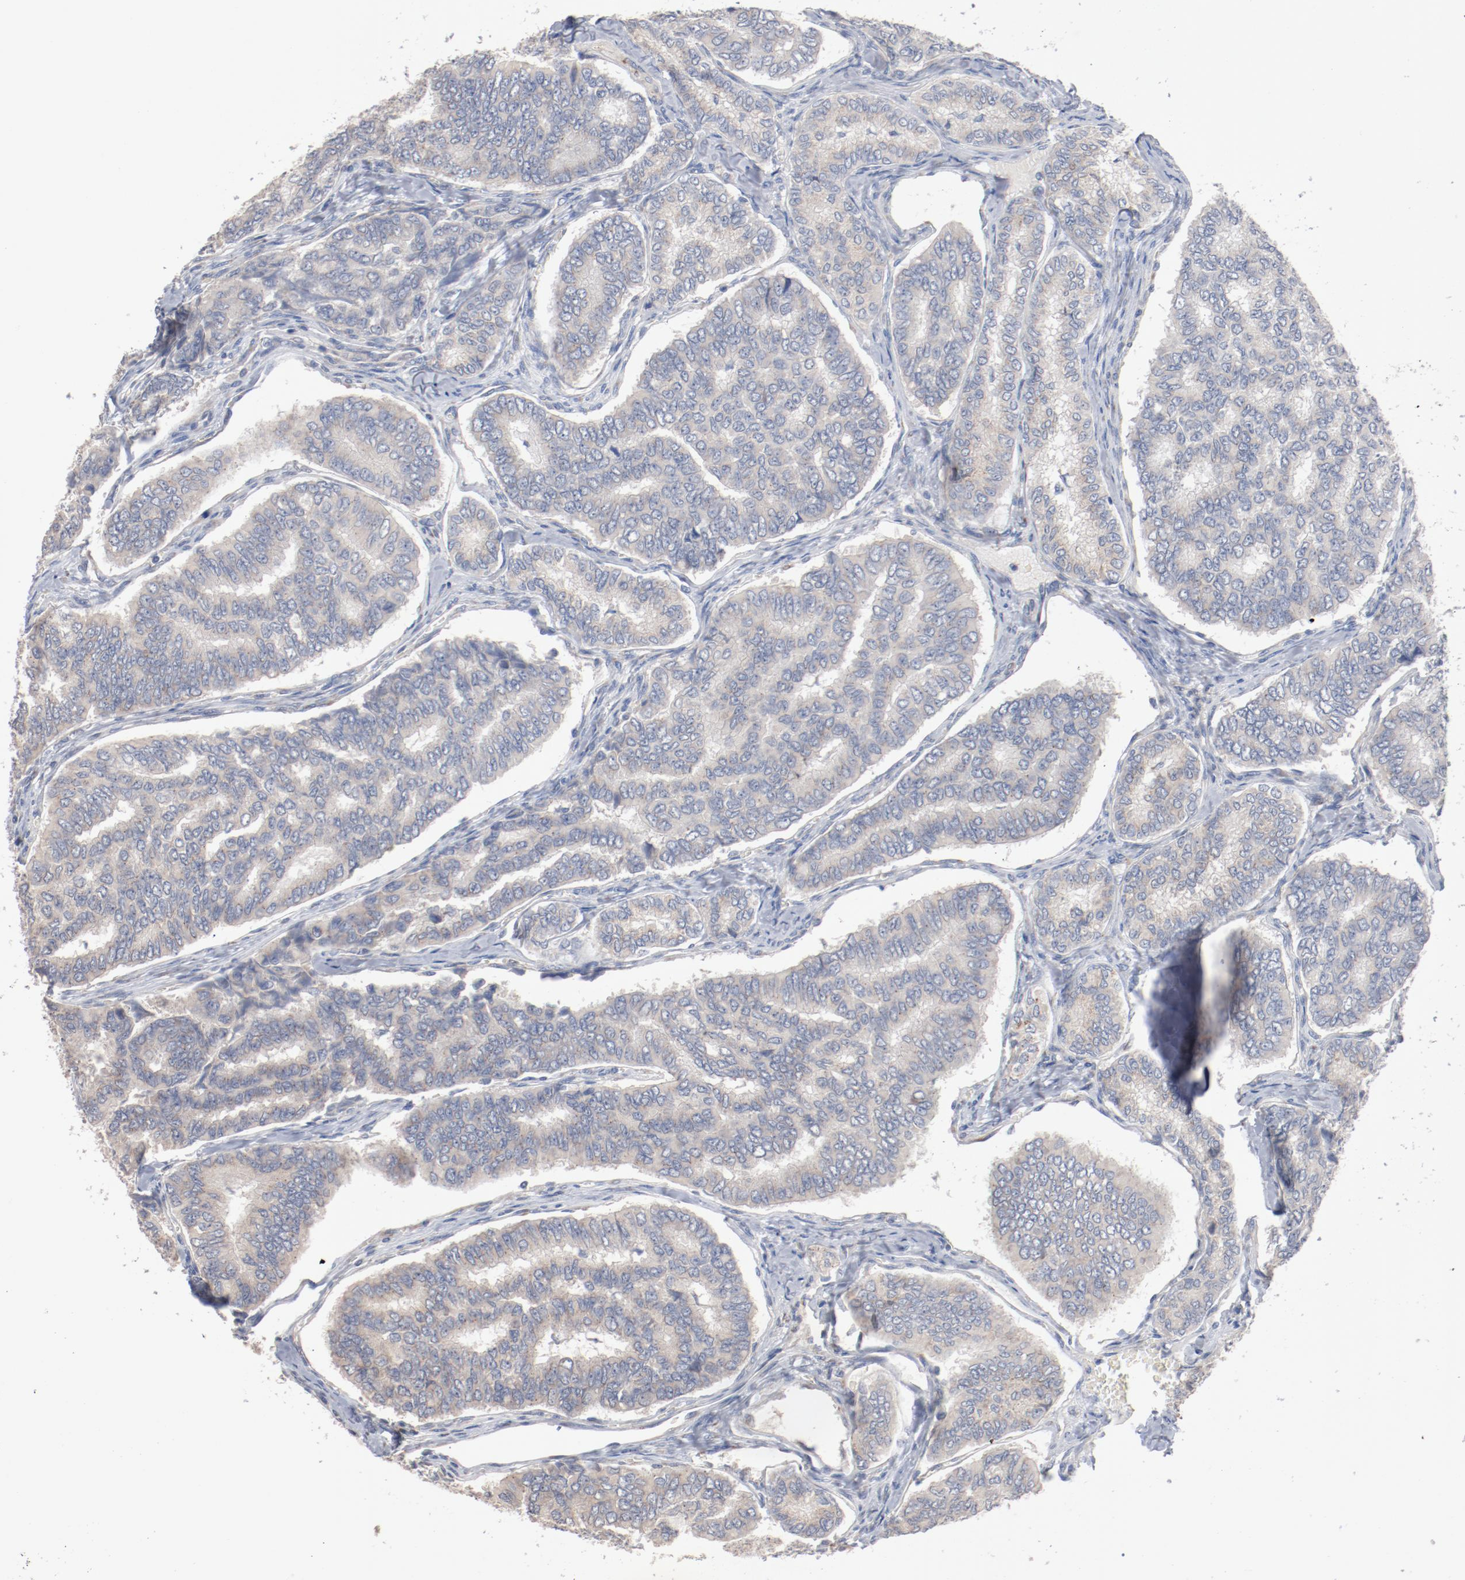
{"staining": {"intensity": "weak", "quantity": ">75%", "location": "cytoplasmic/membranous"}, "tissue": "thyroid cancer", "cell_type": "Tumor cells", "image_type": "cancer", "snomed": [{"axis": "morphology", "description": "Papillary adenocarcinoma, NOS"}, {"axis": "topography", "description": "Thyroid gland"}], "caption": "The immunohistochemical stain labels weak cytoplasmic/membranous expression in tumor cells of thyroid cancer tissue.", "gene": "AK7", "patient": {"sex": "female", "age": 35}}